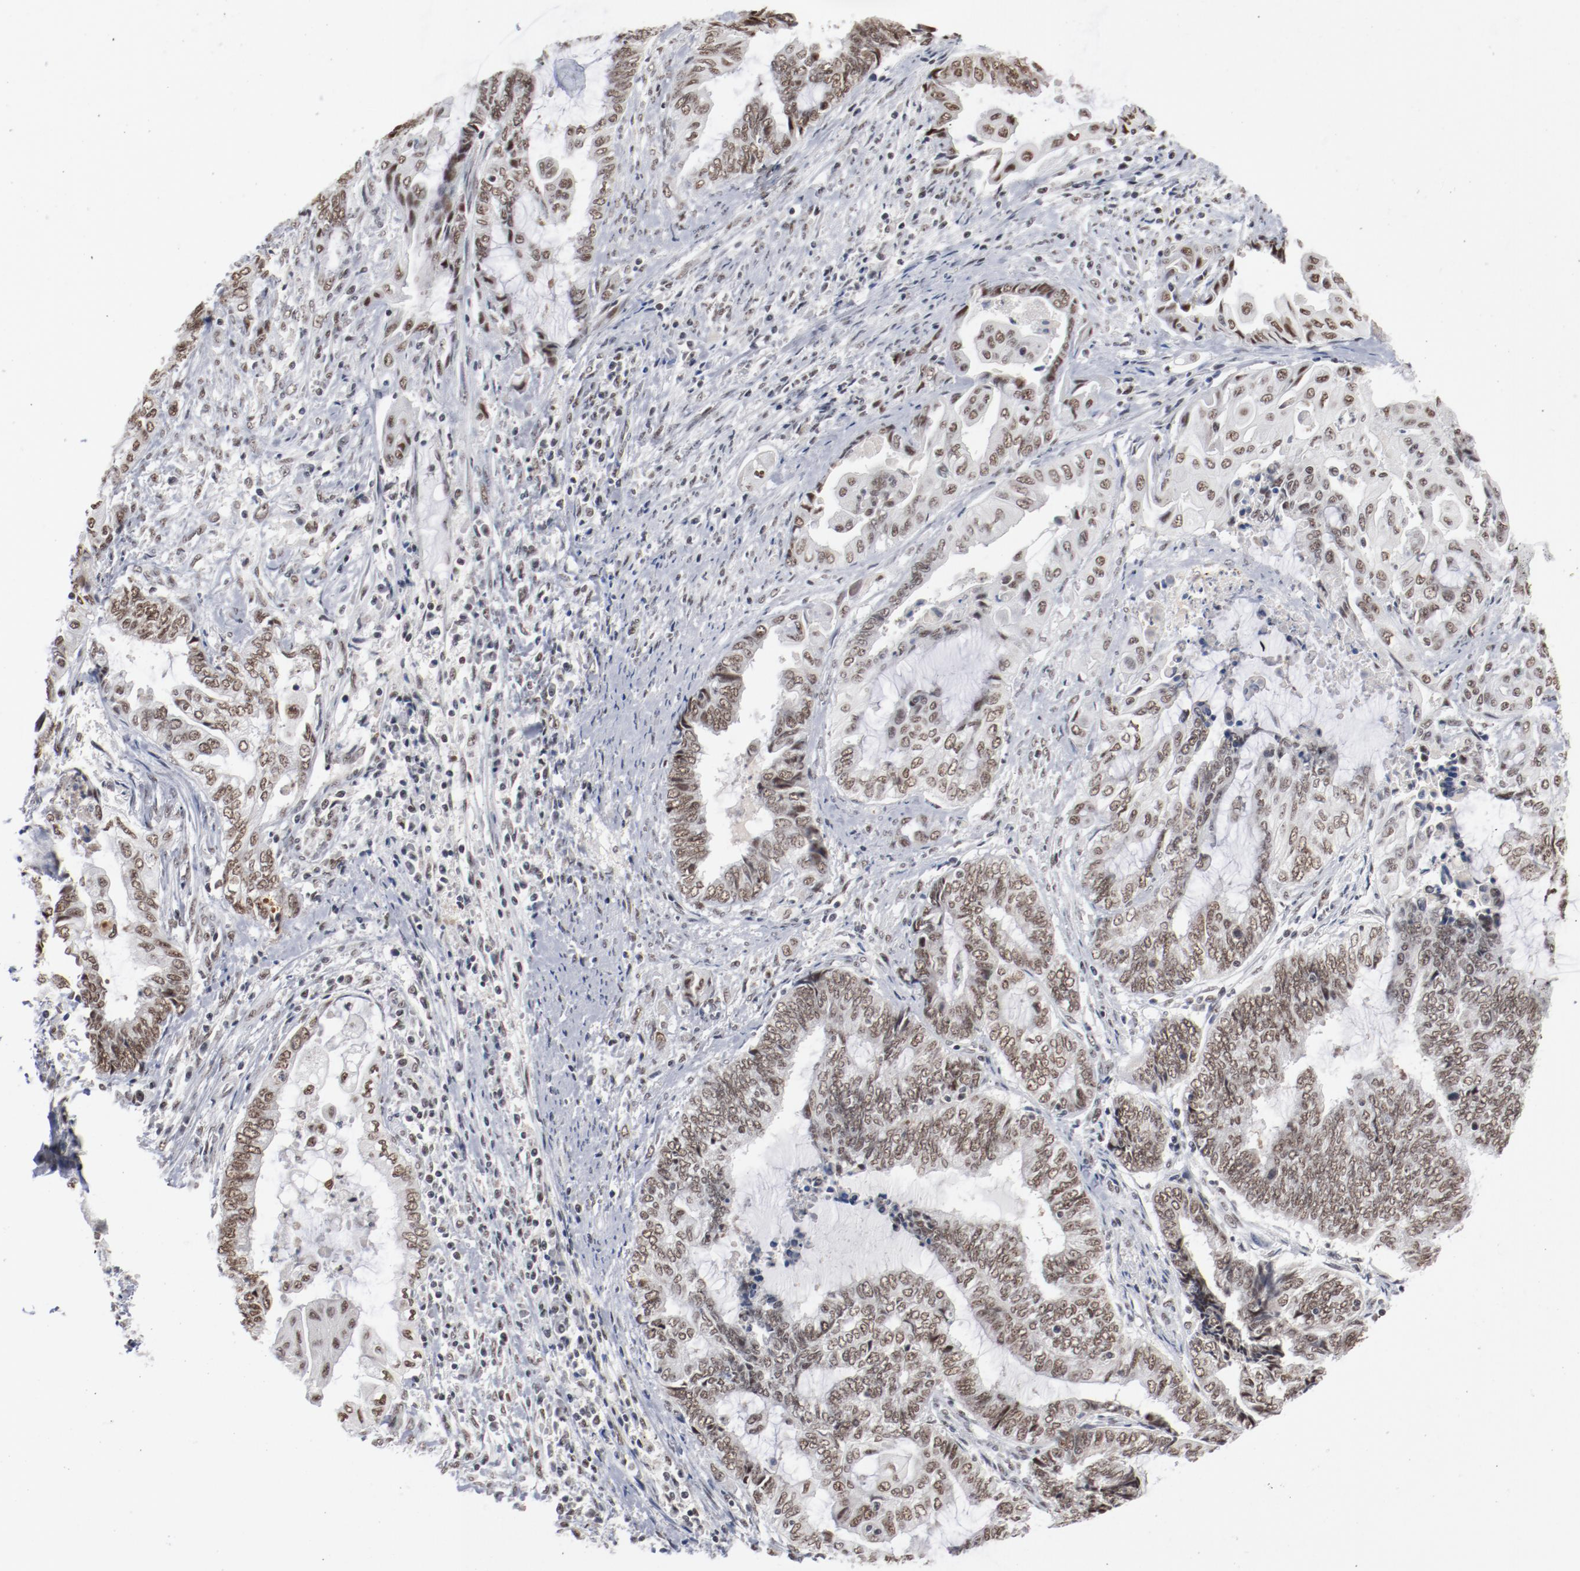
{"staining": {"intensity": "moderate", "quantity": ">75%", "location": "nuclear"}, "tissue": "endometrial cancer", "cell_type": "Tumor cells", "image_type": "cancer", "snomed": [{"axis": "morphology", "description": "Adenocarcinoma, NOS"}, {"axis": "topography", "description": "Uterus"}, {"axis": "topography", "description": "Endometrium"}], "caption": "IHC micrograph of endometrial cancer stained for a protein (brown), which exhibits medium levels of moderate nuclear expression in about >75% of tumor cells.", "gene": "BUB3", "patient": {"sex": "female", "age": 70}}